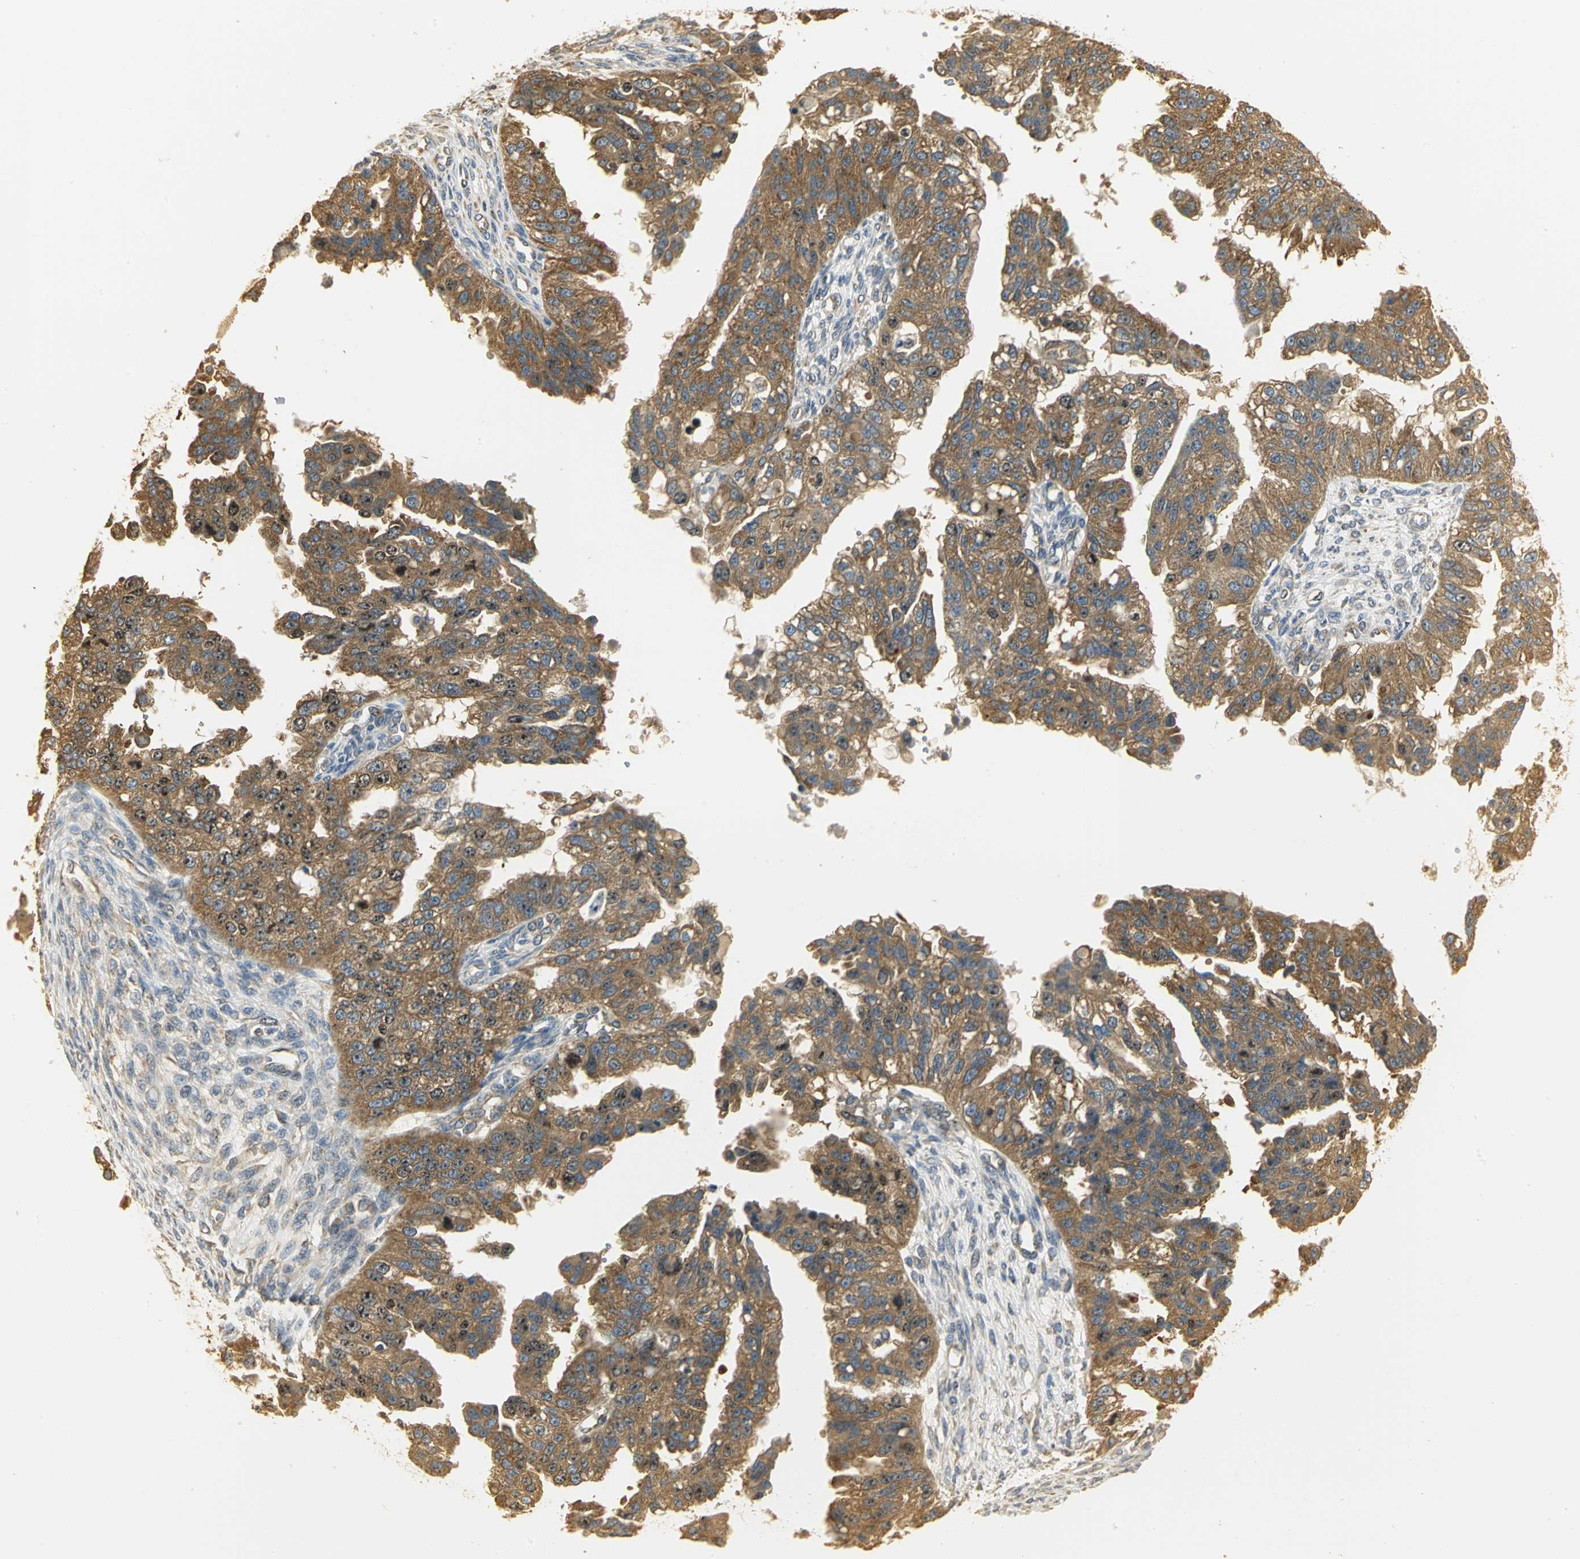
{"staining": {"intensity": "strong", "quantity": ">75%", "location": "cytoplasmic/membranous"}, "tissue": "ovarian cancer", "cell_type": "Tumor cells", "image_type": "cancer", "snomed": [{"axis": "morphology", "description": "Cystadenocarcinoma, serous, NOS"}, {"axis": "topography", "description": "Ovary"}], "caption": "Protein expression analysis of ovarian serous cystadenocarcinoma displays strong cytoplasmic/membranous positivity in approximately >75% of tumor cells.", "gene": "RARS1", "patient": {"sex": "female", "age": 58}}